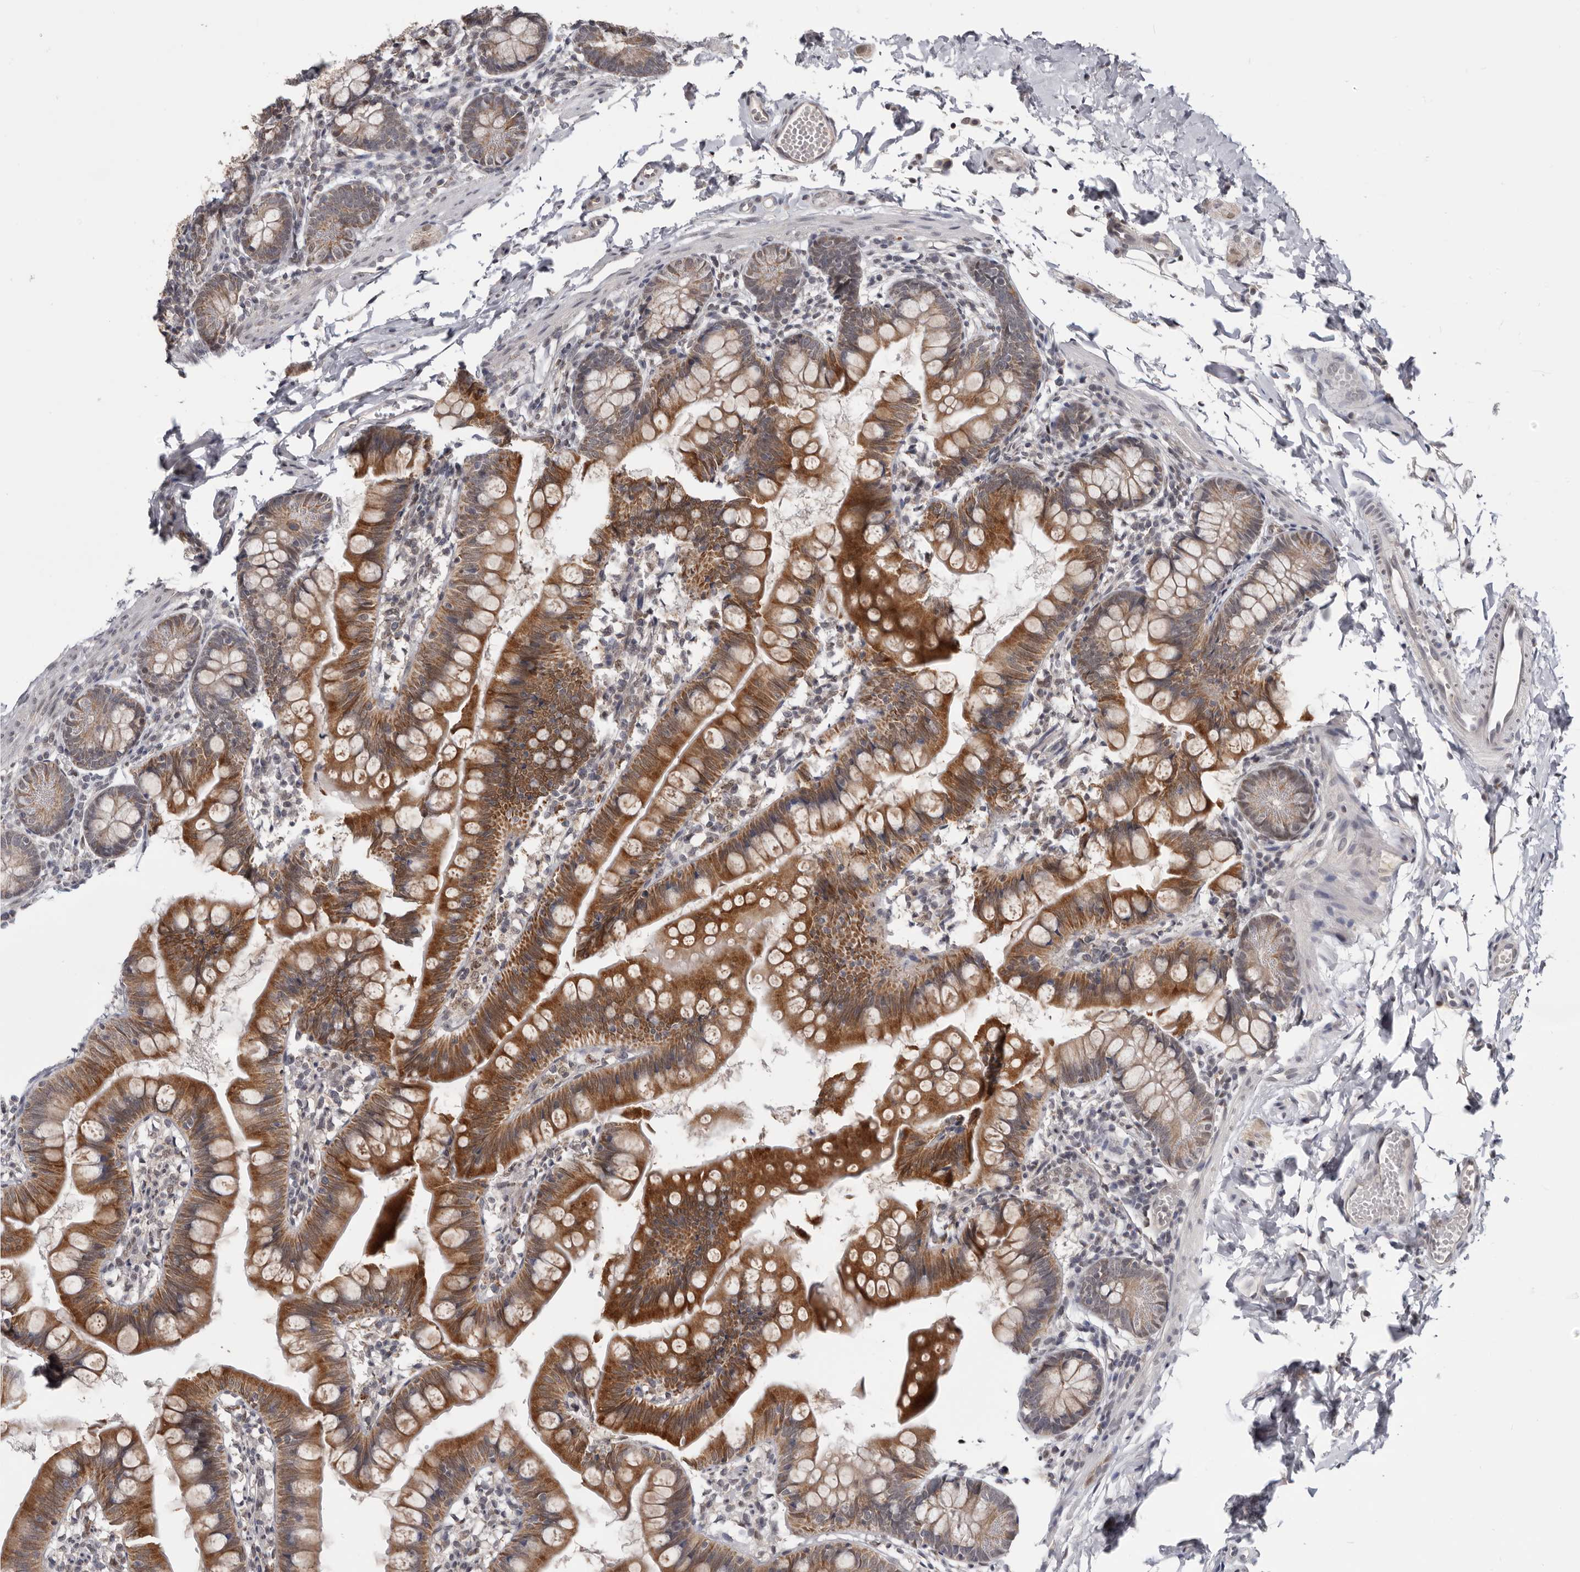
{"staining": {"intensity": "strong", "quantity": ">75%", "location": "cytoplasmic/membranous"}, "tissue": "small intestine", "cell_type": "Glandular cells", "image_type": "normal", "snomed": [{"axis": "morphology", "description": "Normal tissue, NOS"}, {"axis": "topography", "description": "Small intestine"}], "caption": "Small intestine stained with a brown dye demonstrates strong cytoplasmic/membranous positive expression in about >75% of glandular cells.", "gene": "MOGAT2", "patient": {"sex": "male", "age": 7}}